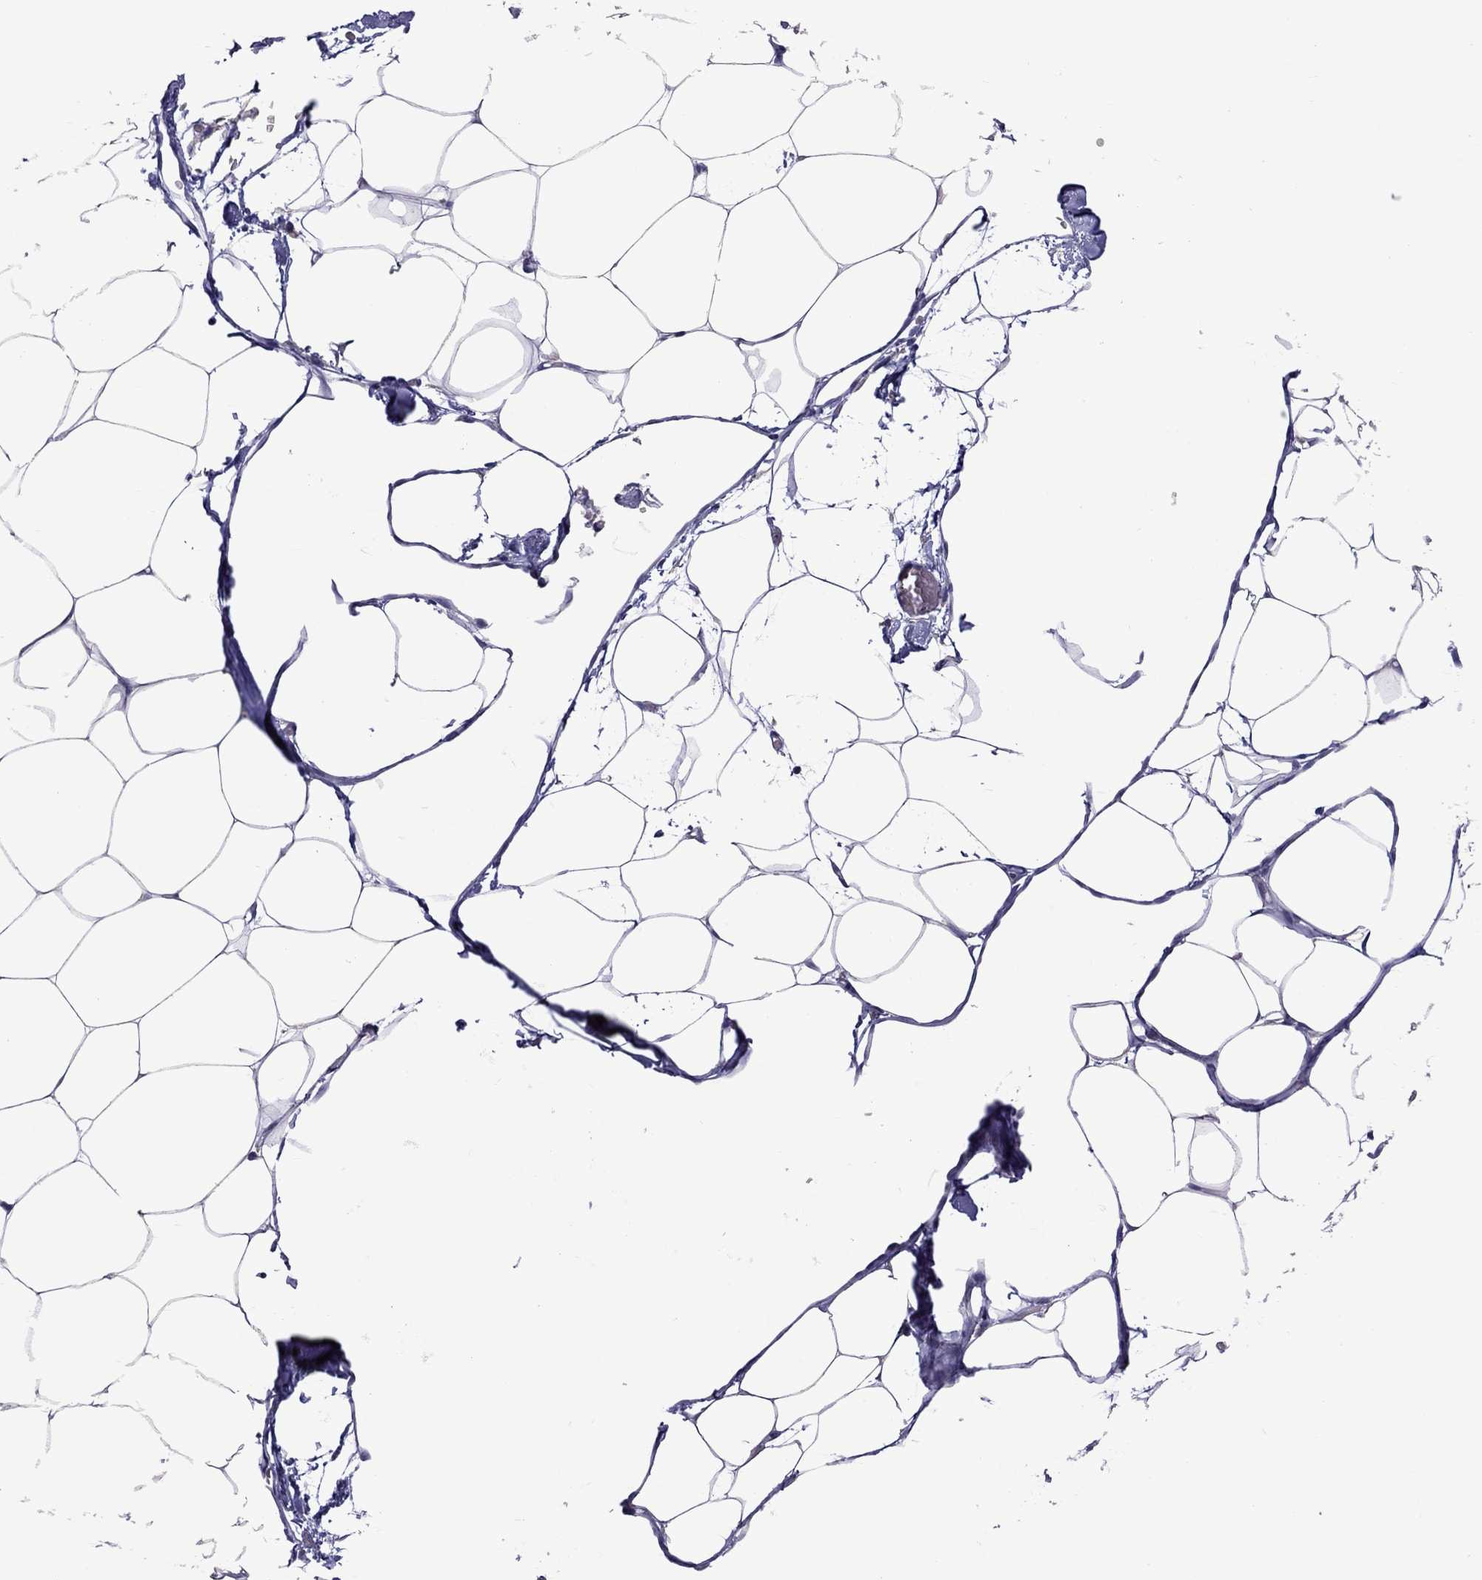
{"staining": {"intensity": "negative", "quantity": "none", "location": "none"}, "tissue": "adipose tissue", "cell_type": "Adipocytes", "image_type": "normal", "snomed": [{"axis": "morphology", "description": "Normal tissue, NOS"}, {"axis": "topography", "description": "Adipose tissue"}], "caption": "The immunohistochemistry (IHC) image has no significant expression in adipocytes of adipose tissue.", "gene": "RTP5", "patient": {"sex": "male", "age": 57}}